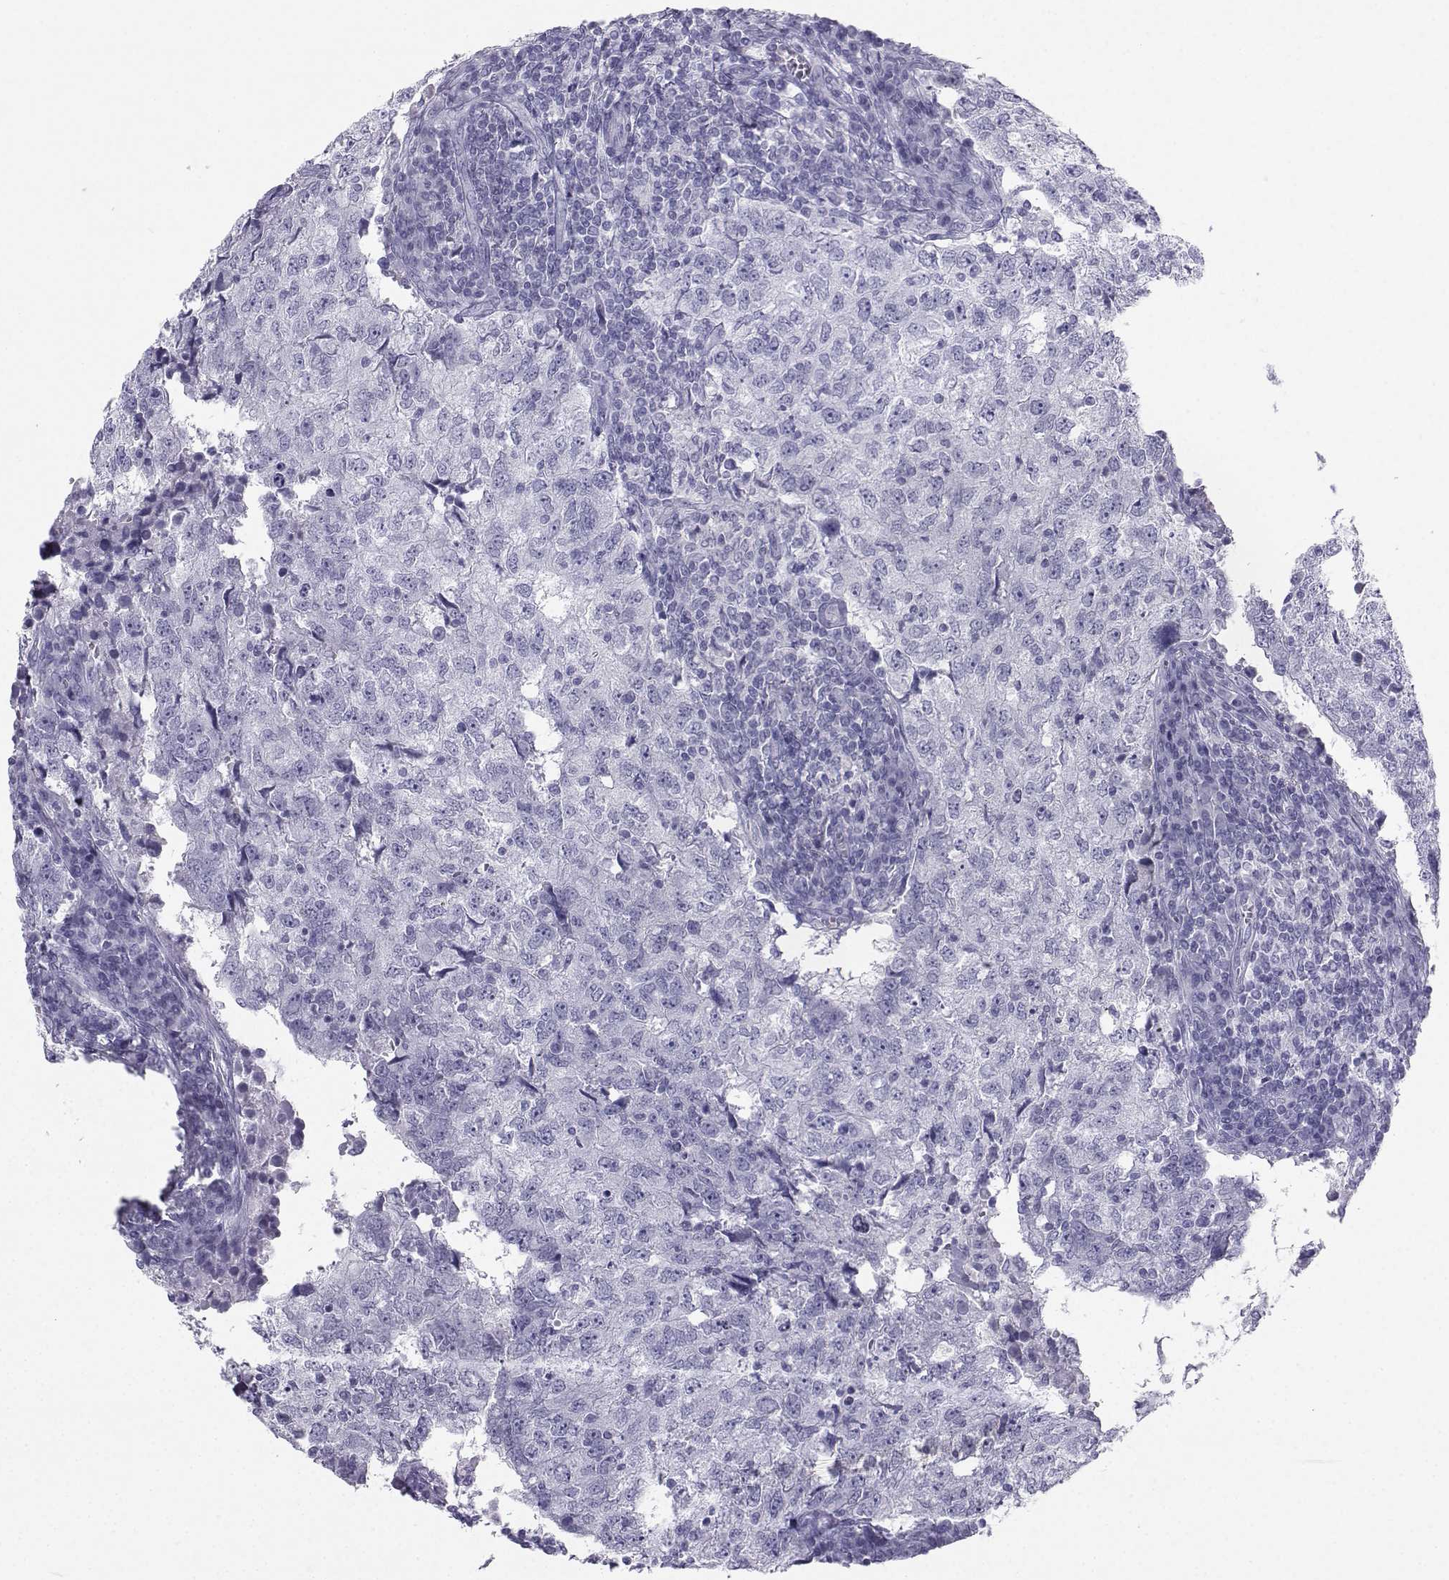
{"staining": {"intensity": "negative", "quantity": "none", "location": "none"}, "tissue": "breast cancer", "cell_type": "Tumor cells", "image_type": "cancer", "snomed": [{"axis": "morphology", "description": "Duct carcinoma"}, {"axis": "topography", "description": "Breast"}], "caption": "Immunohistochemistry of breast cancer (intraductal carcinoma) shows no expression in tumor cells. (Brightfield microscopy of DAB (3,3'-diaminobenzidine) immunohistochemistry (IHC) at high magnification).", "gene": "SST", "patient": {"sex": "female", "age": 30}}